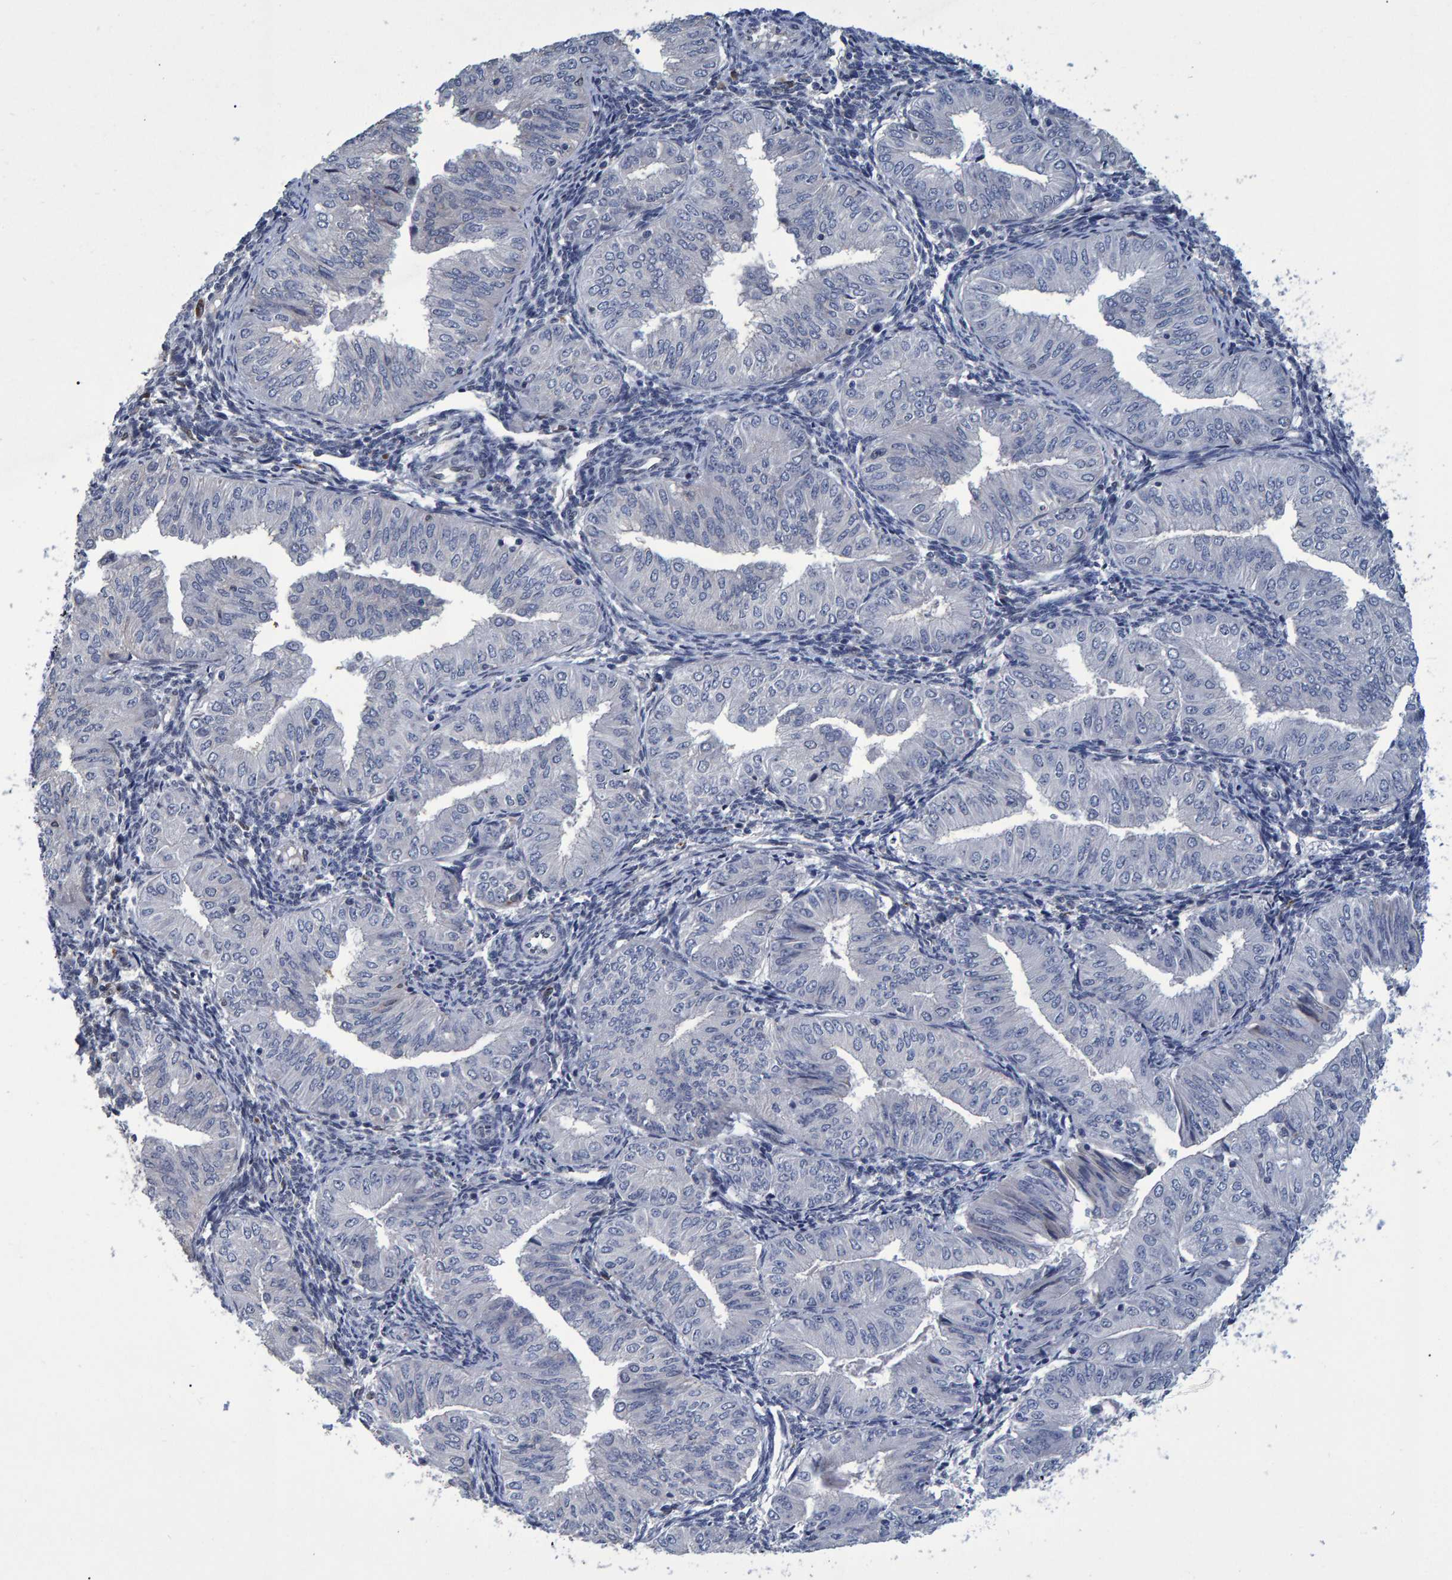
{"staining": {"intensity": "negative", "quantity": "none", "location": "none"}, "tissue": "endometrial cancer", "cell_type": "Tumor cells", "image_type": "cancer", "snomed": [{"axis": "morphology", "description": "Normal tissue, NOS"}, {"axis": "morphology", "description": "Adenocarcinoma, NOS"}, {"axis": "topography", "description": "Endometrium"}], "caption": "This is a micrograph of IHC staining of endometrial cancer, which shows no positivity in tumor cells.", "gene": "QKI", "patient": {"sex": "female", "age": 53}}